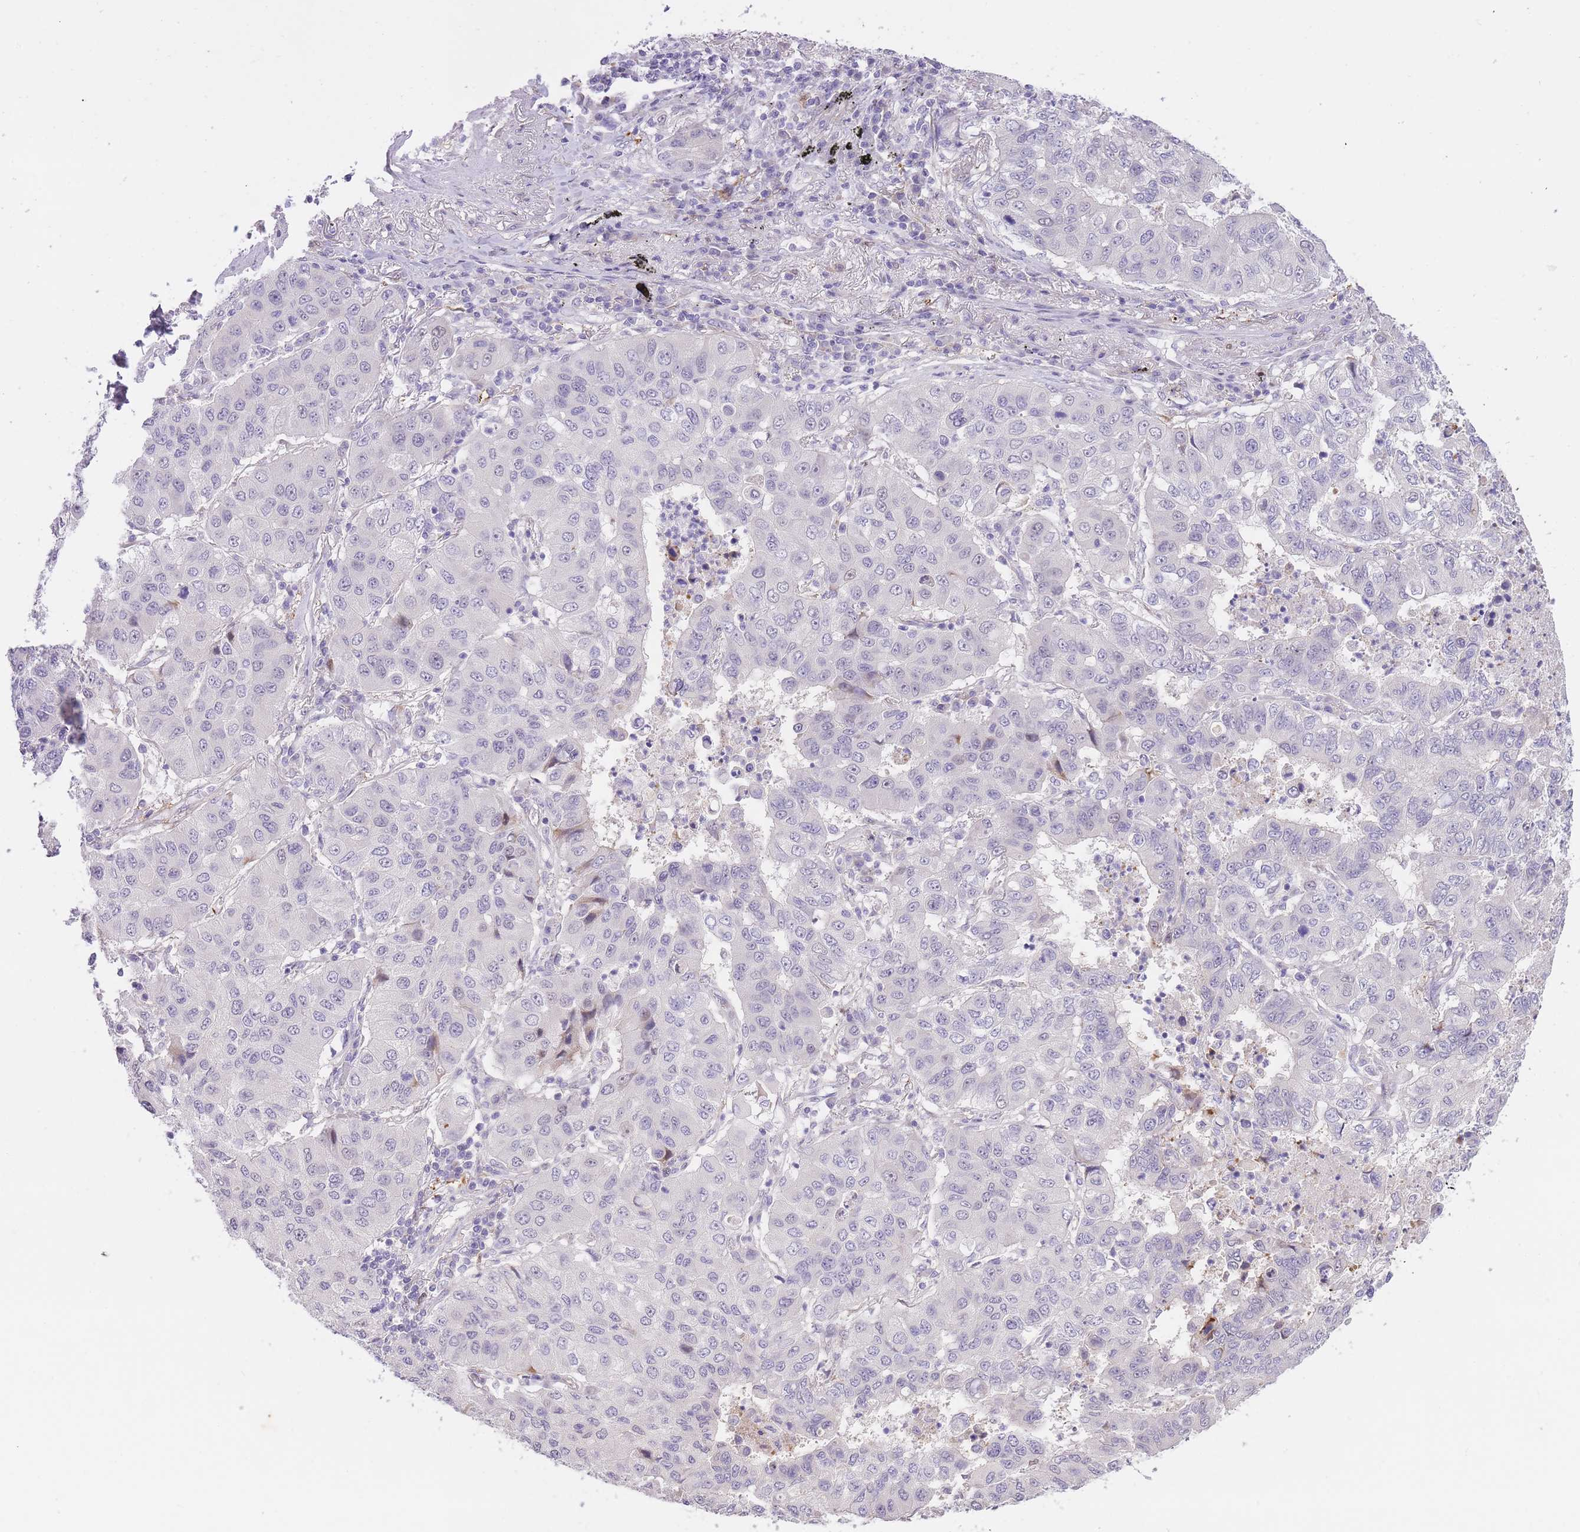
{"staining": {"intensity": "negative", "quantity": "none", "location": "none"}, "tissue": "lung cancer", "cell_type": "Tumor cells", "image_type": "cancer", "snomed": [{"axis": "morphology", "description": "Squamous cell carcinoma, NOS"}, {"axis": "topography", "description": "Lung"}], "caption": "IHC of human lung cancer (squamous cell carcinoma) shows no staining in tumor cells.", "gene": "IMPG1", "patient": {"sex": "male", "age": 74}}